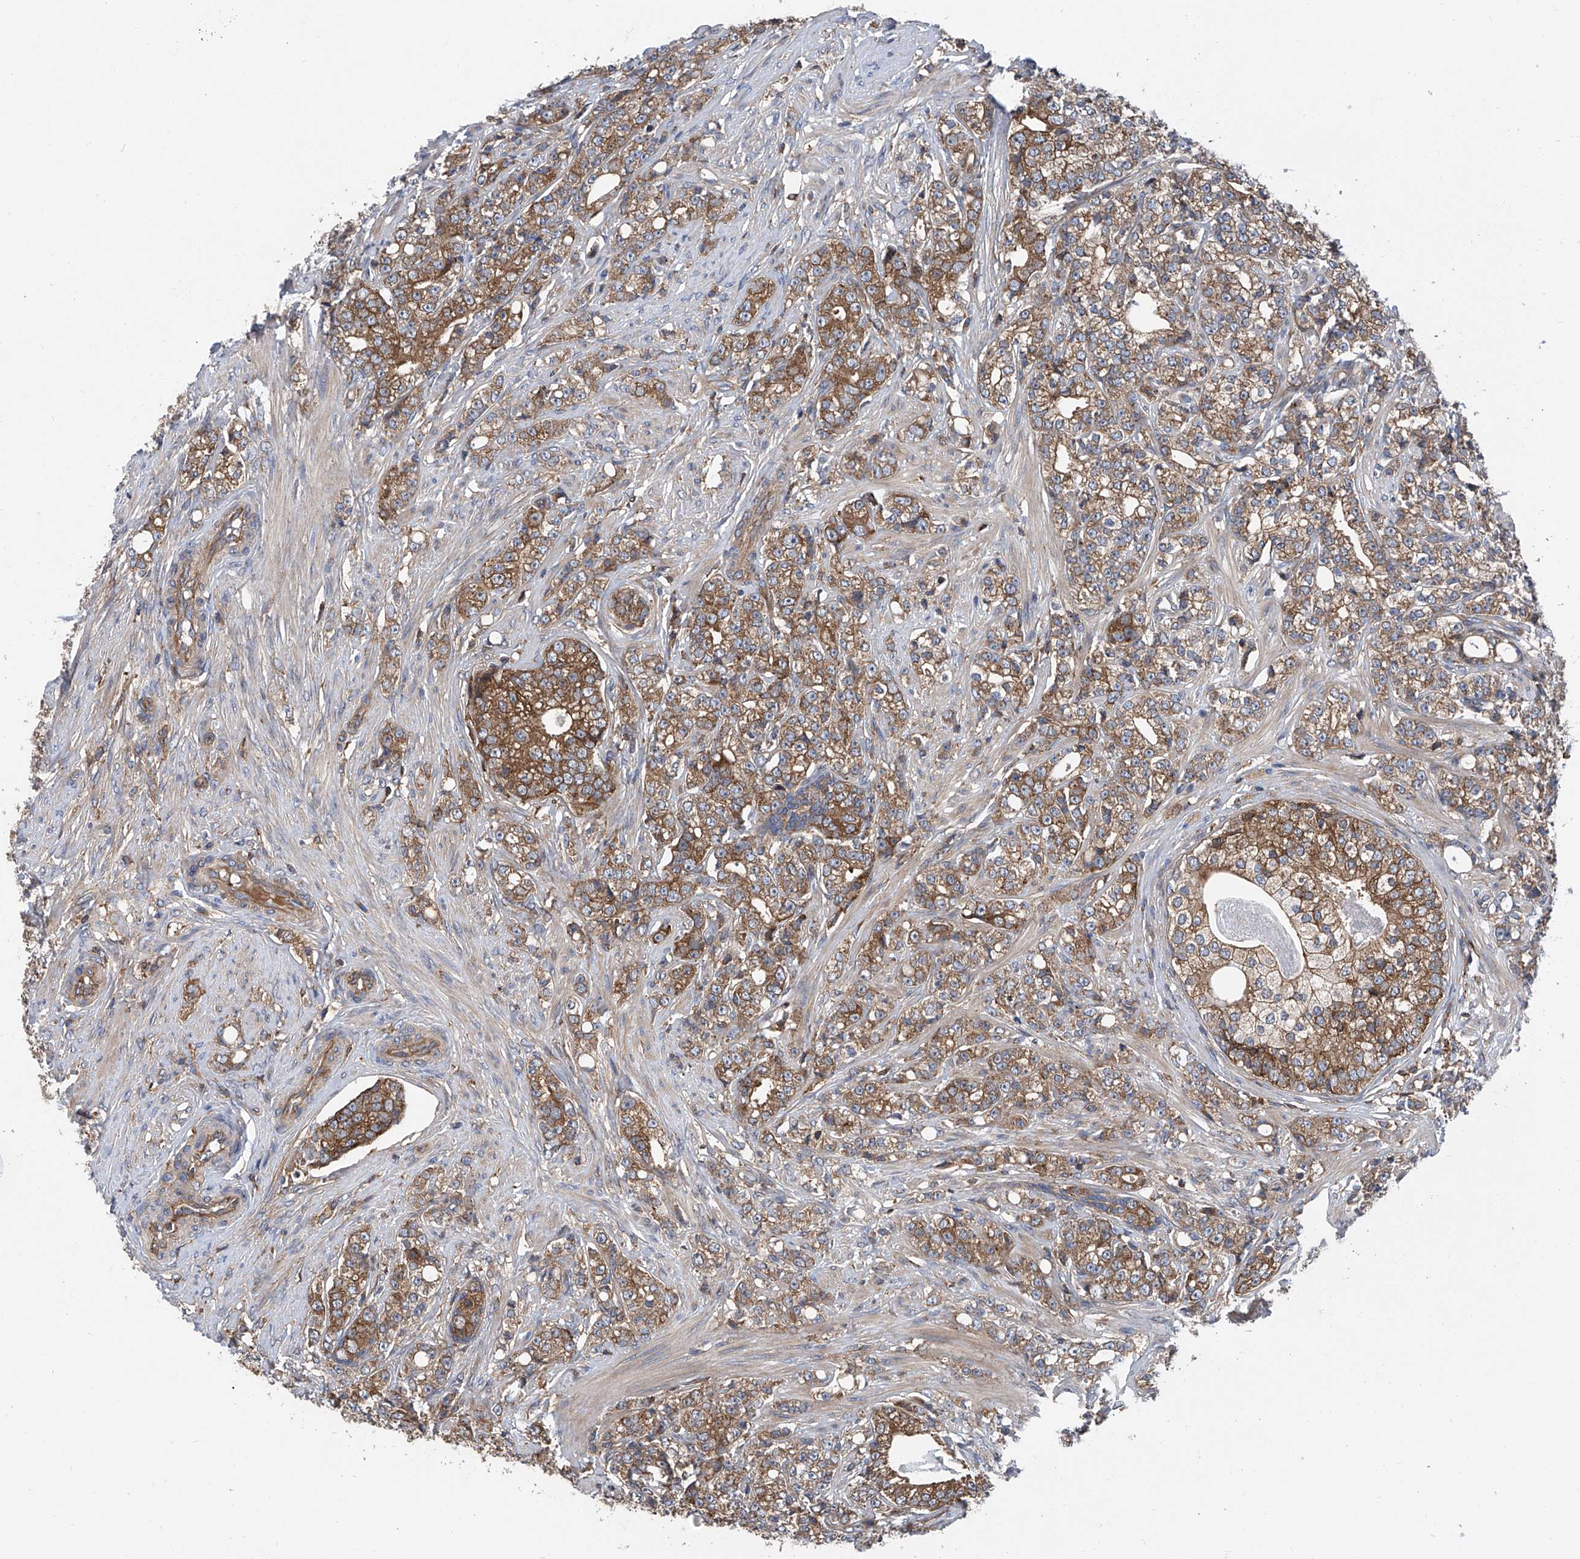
{"staining": {"intensity": "moderate", "quantity": ">75%", "location": "cytoplasmic/membranous"}, "tissue": "prostate cancer", "cell_type": "Tumor cells", "image_type": "cancer", "snomed": [{"axis": "morphology", "description": "Adenocarcinoma, High grade"}, {"axis": "topography", "description": "Prostate"}], "caption": "A brown stain highlights moderate cytoplasmic/membranous expression of a protein in human high-grade adenocarcinoma (prostate) tumor cells.", "gene": "SMAP1", "patient": {"sex": "male", "age": 69}}